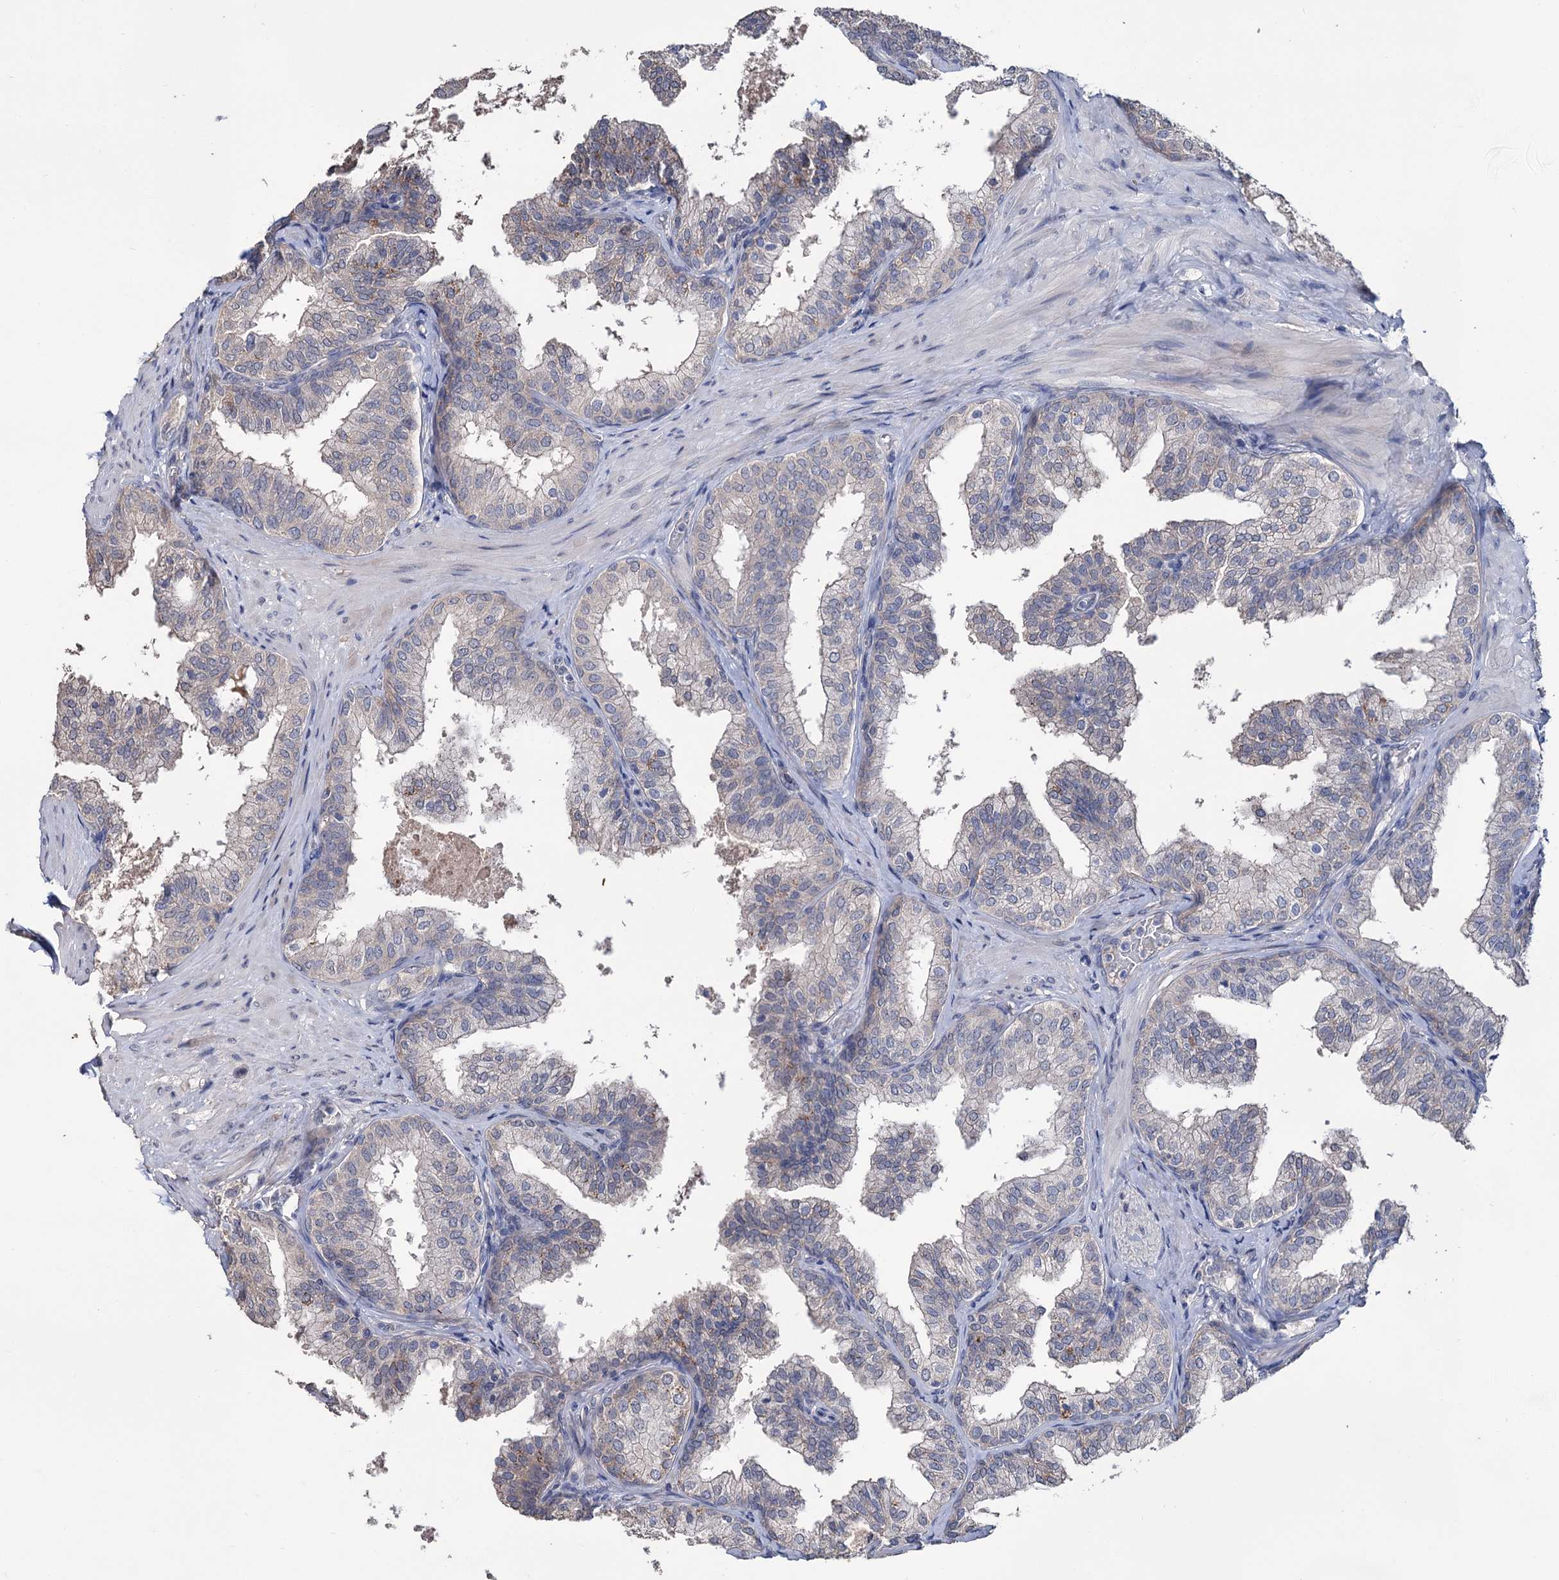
{"staining": {"intensity": "moderate", "quantity": "<25%", "location": "cytoplasmic/membranous"}, "tissue": "prostate", "cell_type": "Glandular cells", "image_type": "normal", "snomed": [{"axis": "morphology", "description": "Normal tissue, NOS"}, {"axis": "topography", "description": "Prostate"}], "caption": "Brown immunohistochemical staining in unremarkable prostate displays moderate cytoplasmic/membranous staining in approximately <25% of glandular cells.", "gene": "EPB41L5", "patient": {"sex": "male", "age": 60}}